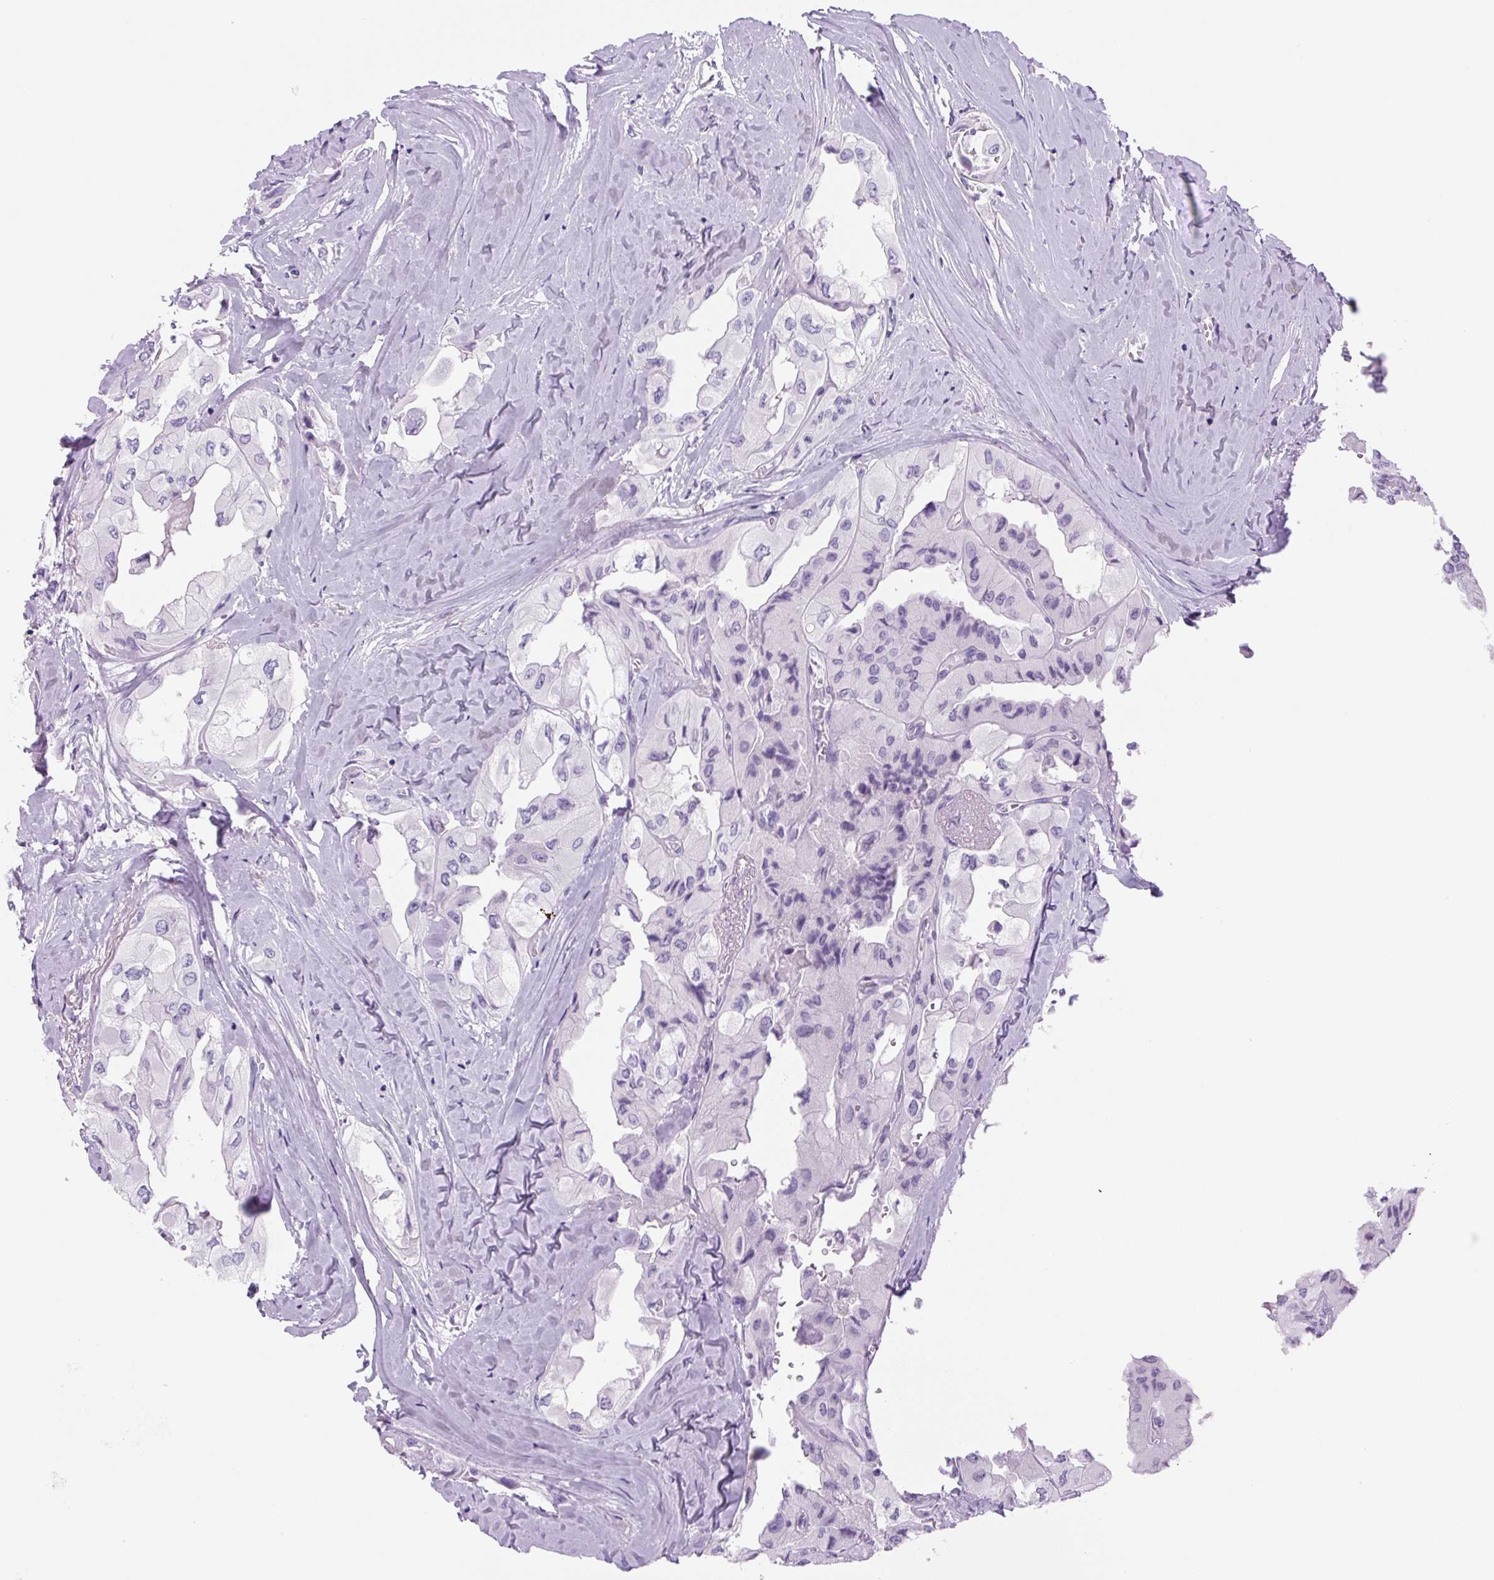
{"staining": {"intensity": "negative", "quantity": "none", "location": "none"}, "tissue": "thyroid cancer", "cell_type": "Tumor cells", "image_type": "cancer", "snomed": [{"axis": "morphology", "description": "Normal tissue, NOS"}, {"axis": "morphology", "description": "Papillary adenocarcinoma, NOS"}, {"axis": "topography", "description": "Thyroid gland"}], "caption": "IHC of human papillary adenocarcinoma (thyroid) reveals no staining in tumor cells.", "gene": "PRRT1", "patient": {"sex": "female", "age": 59}}